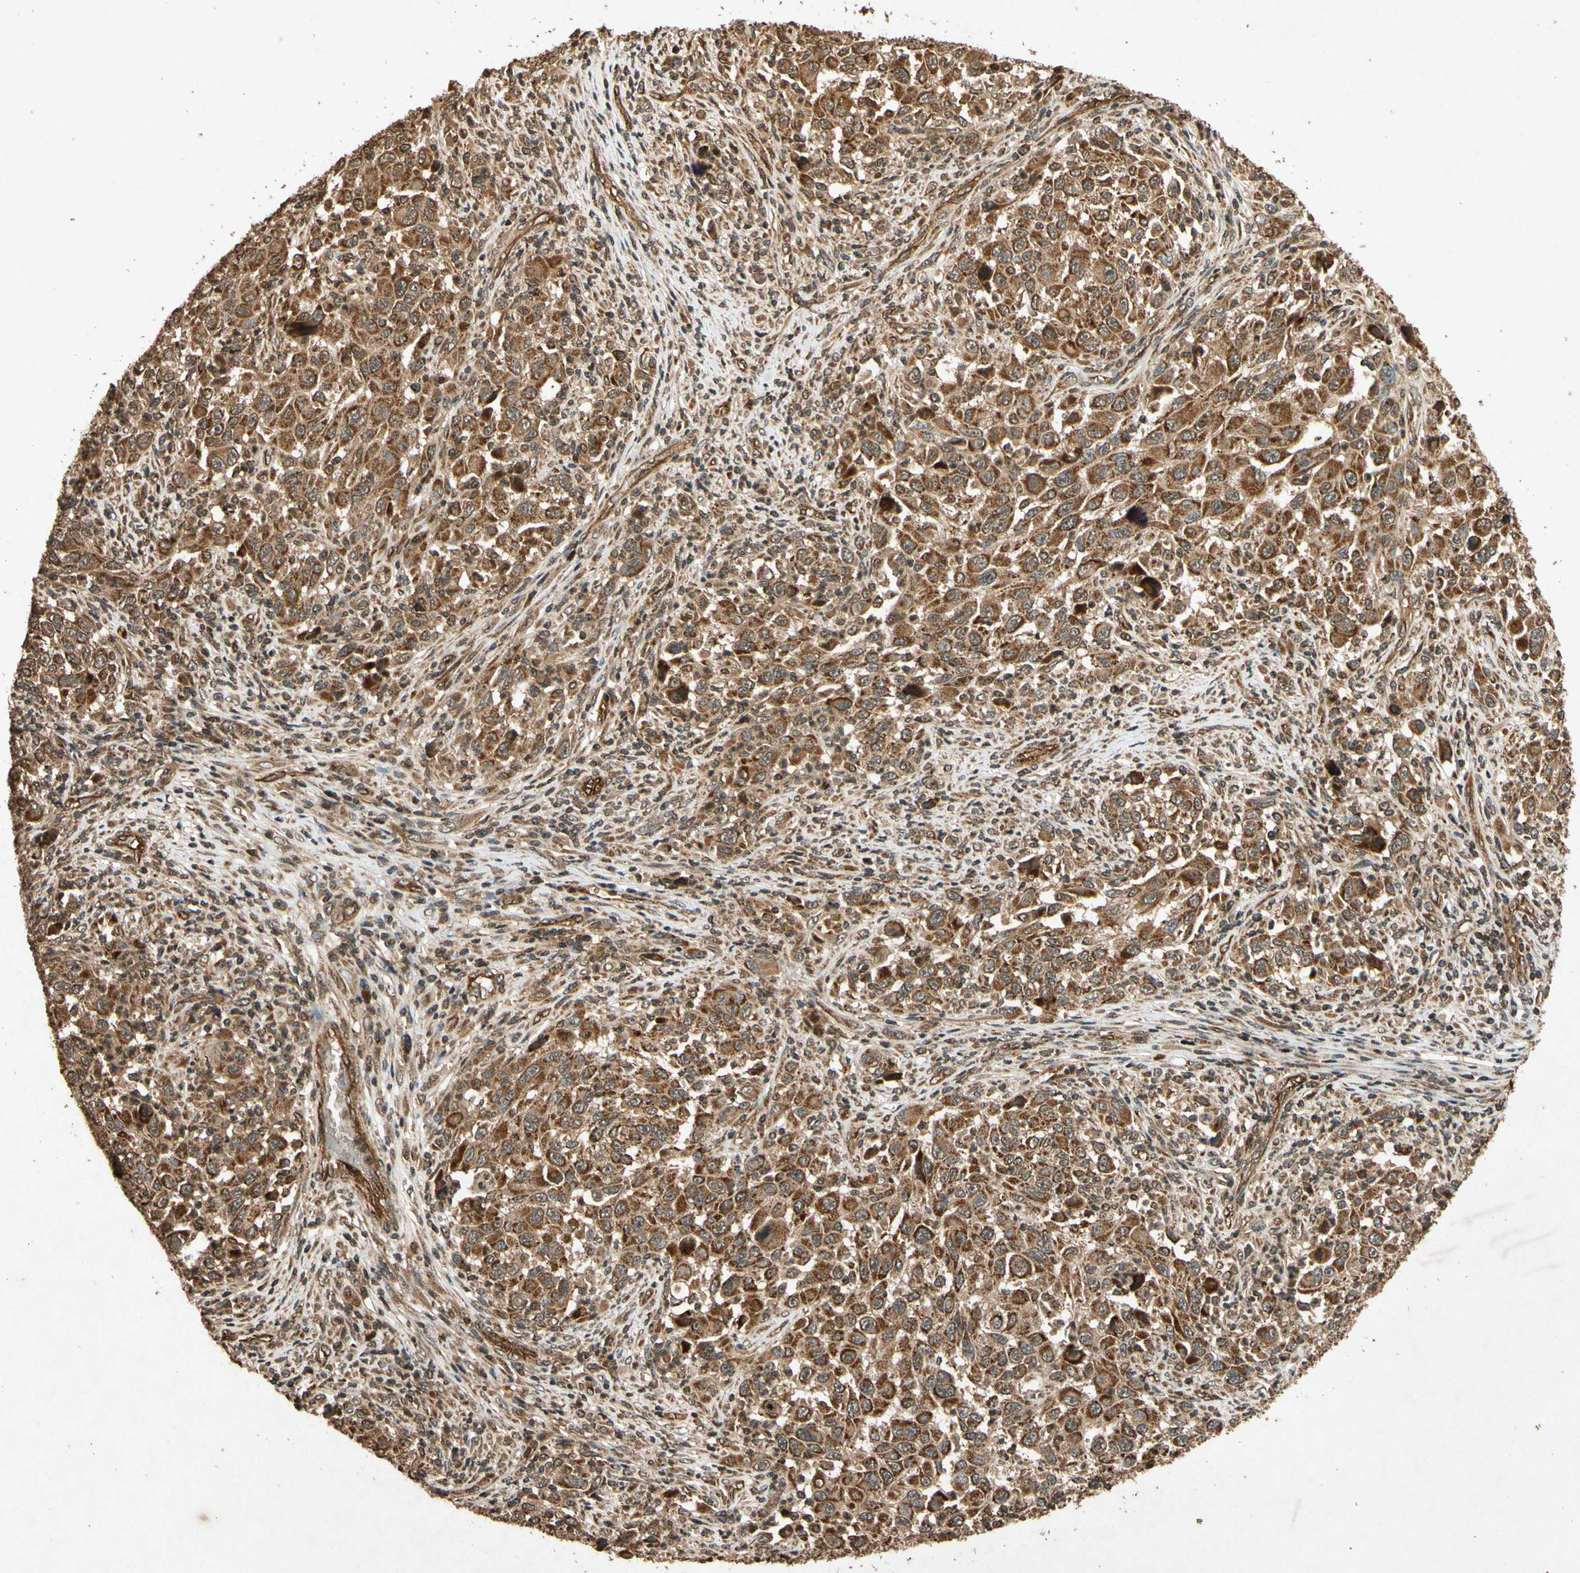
{"staining": {"intensity": "strong", "quantity": ">75%", "location": "cytoplasmic/membranous"}, "tissue": "melanoma", "cell_type": "Tumor cells", "image_type": "cancer", "snomed": [{"axis": "morphology", "description": "Malignant melanoma, Metastatic site"}, {"axis": "topography", "description": "Lymph node"}], "caption": "Protein analysis of malignant melanoma (metastatic site) tissue demonstrates strong cytoplasmic/membranous staining in about >75% of tumor cells.", "gene": "TXN2", "patient": {"sex": "male", "age": 61}}